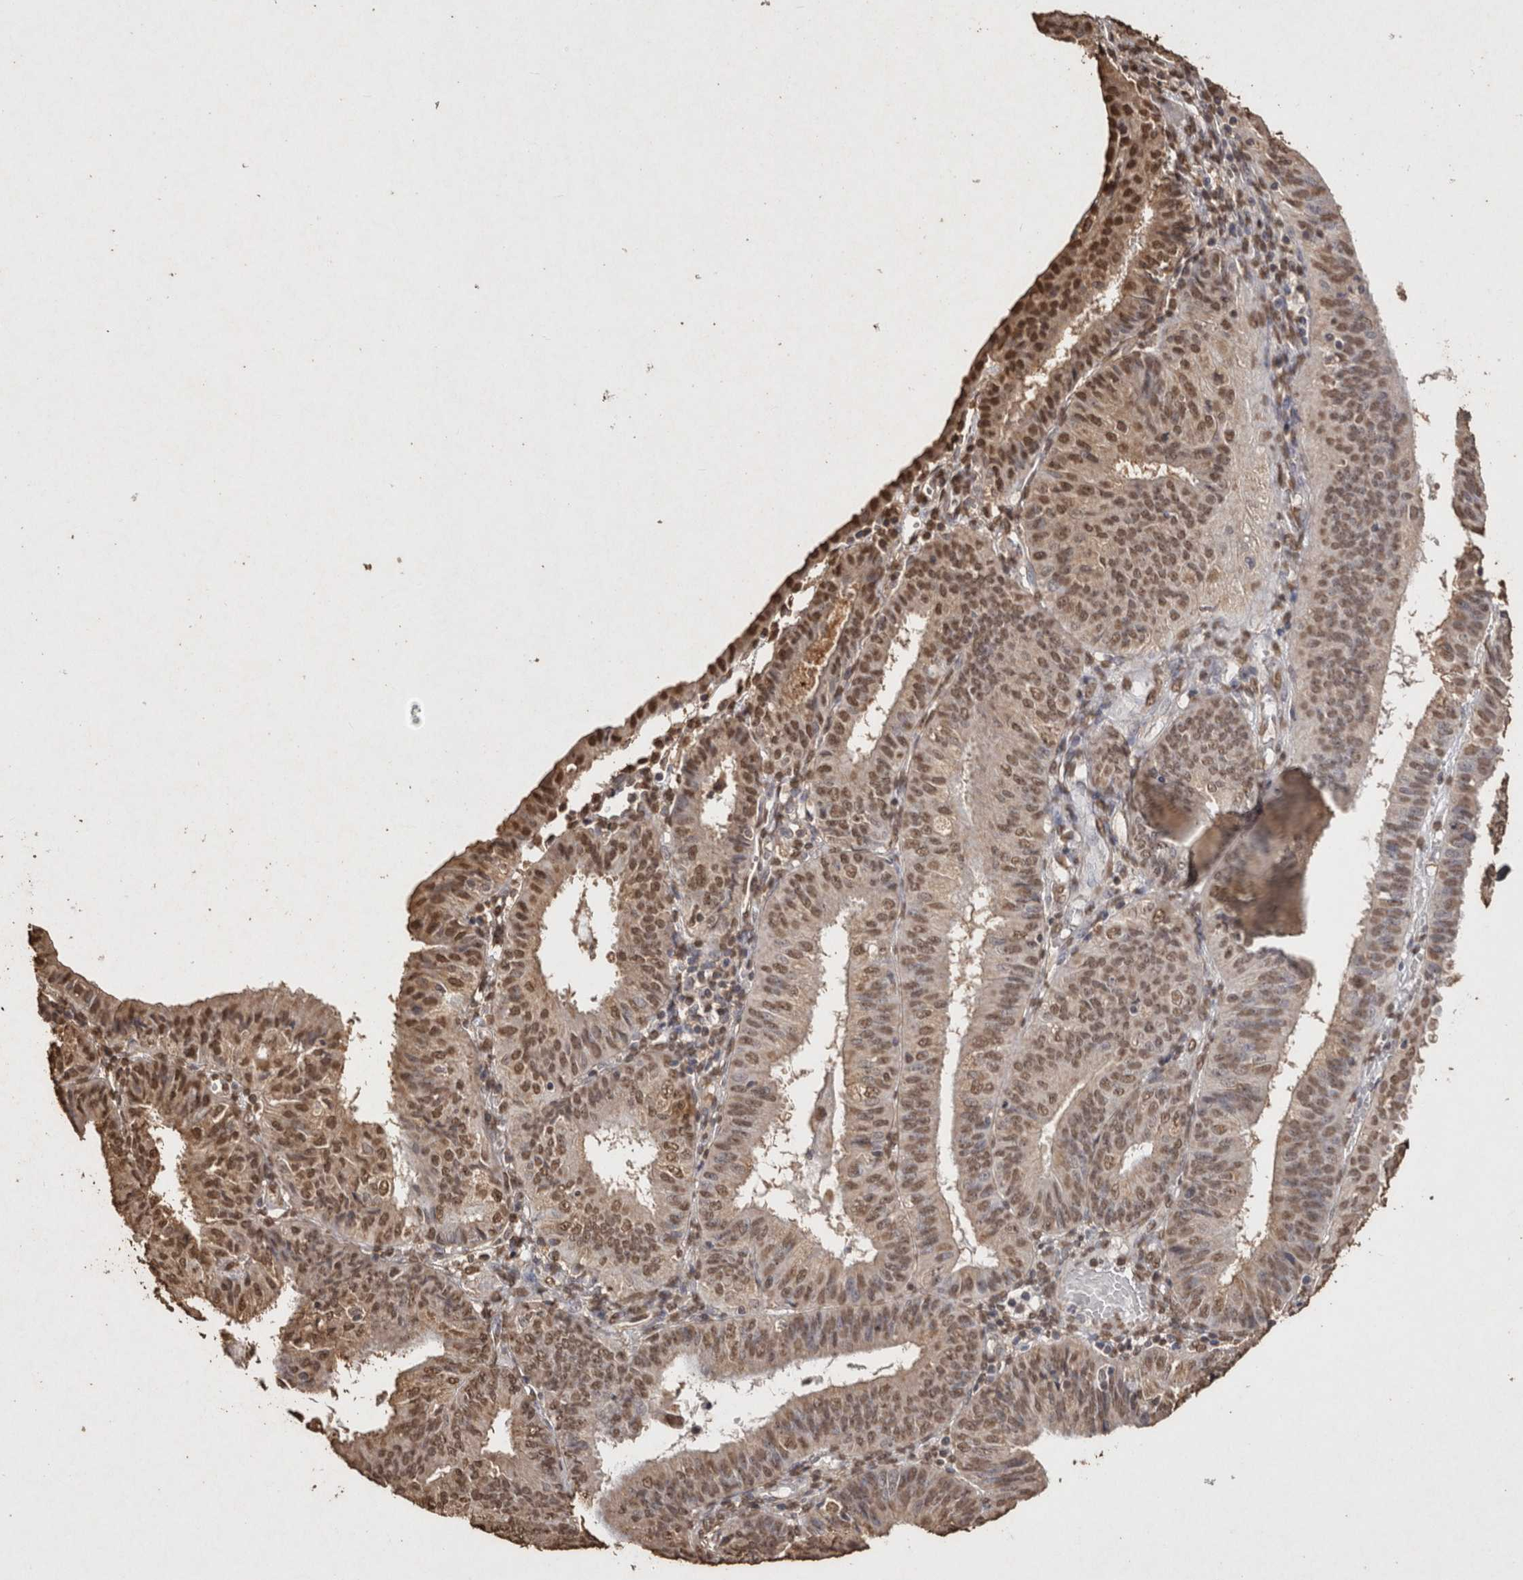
{"staining": {"intensity": "moderate", "quantity": ">75%", "location": "nuclear"}, "tissue": "endometrial cancer", "cell_type": "Tumor cells", "image_type": "cancer", "snomed": [{"axis": "morphology", "description": "Adenocarcinoma, NOS"}, {"axis": "topography", "description": "Endometrium"}], "caption": "Adenocarcinoma (endometrial) was stained to show a protein in brown. There is medium levels of moderate nuclear expression in approximately >75% of tumor cells. Immunohistochemistry stains the protein of interest in brown and the nuclei are stained blue.", "gene": "FSTL3", "patient": {"sex": "female", "age": 58}}